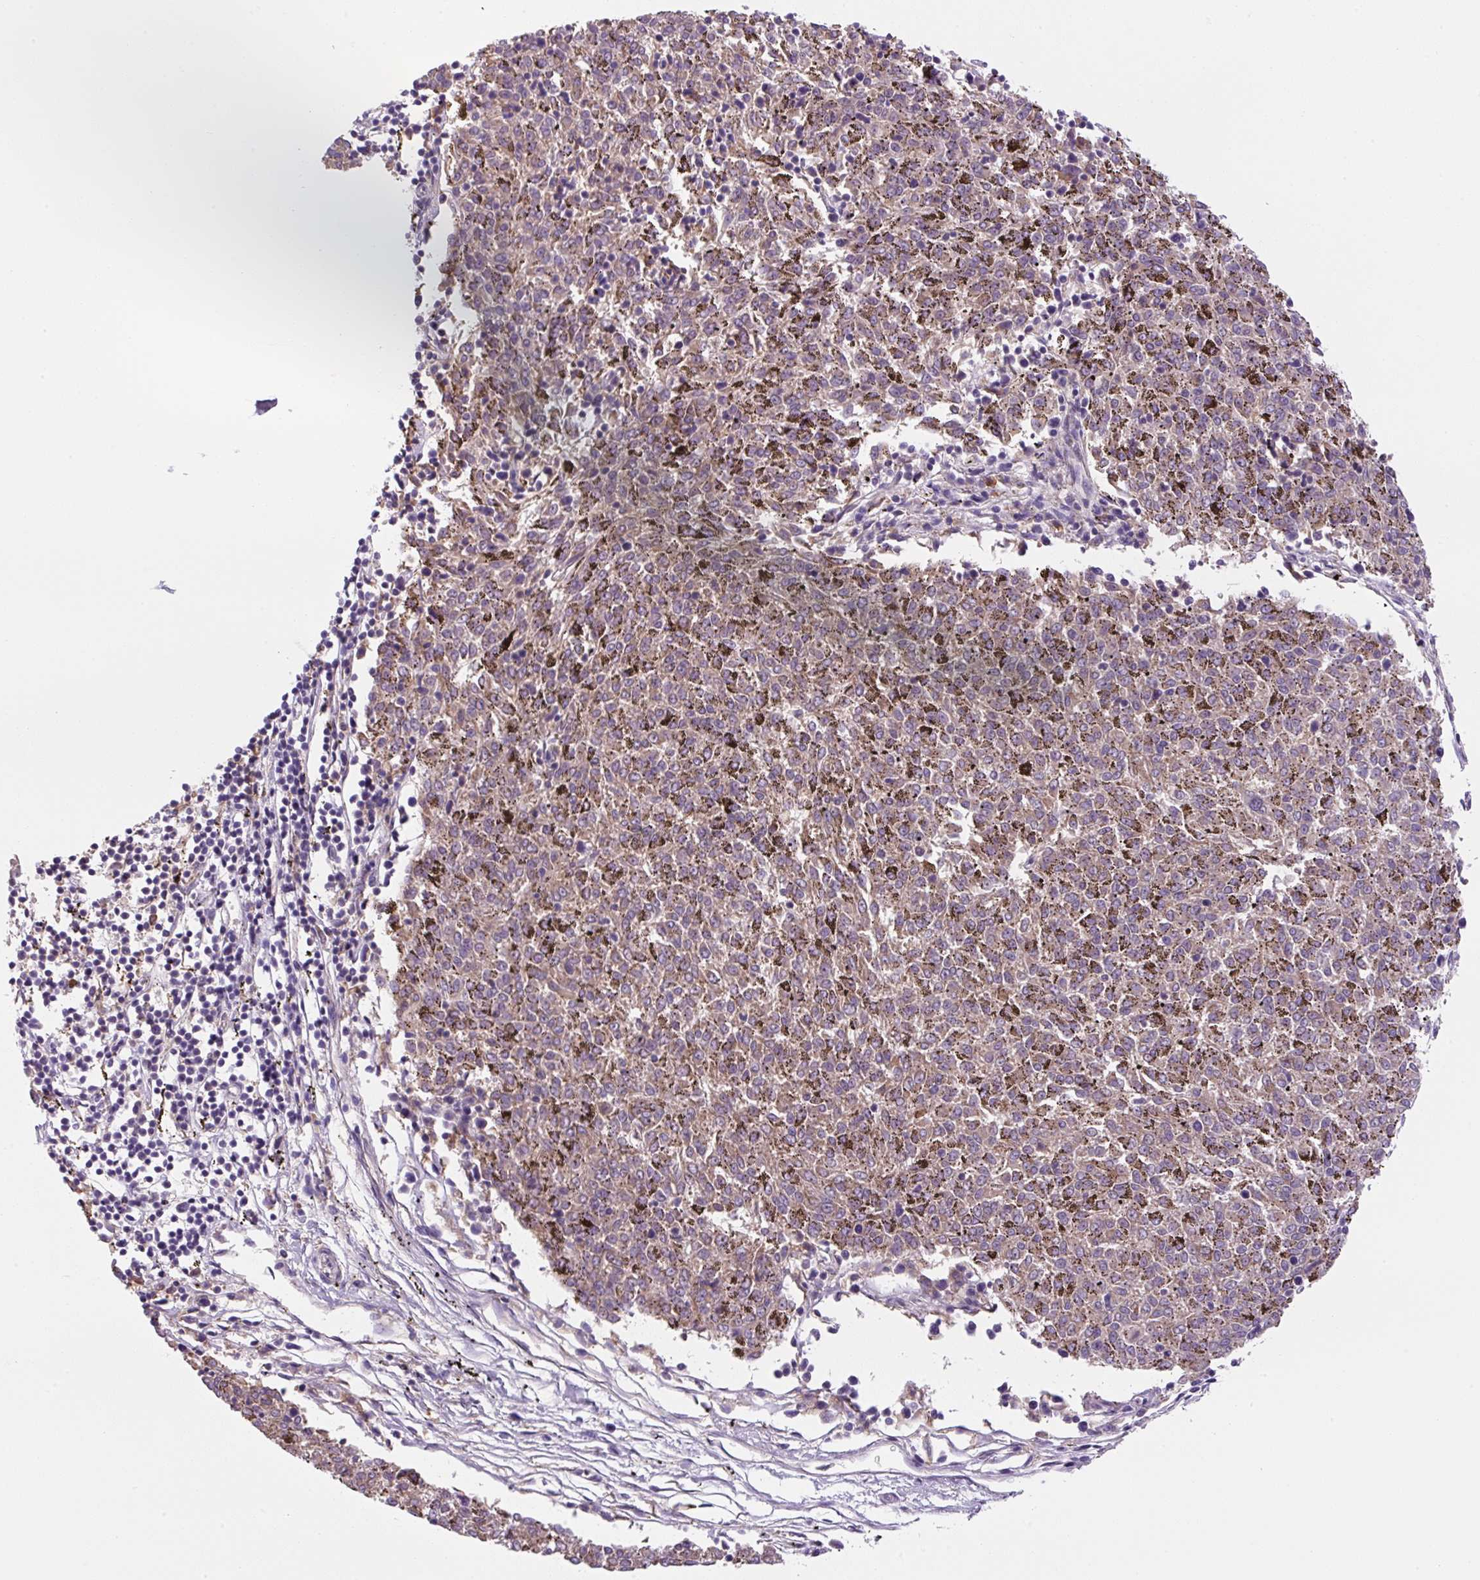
{"staining": {"intensity": "weak", "quantity": "25%-75%", "location": "cytoplasmic/membranous"}, "tissue": "melanoma", "cell_type": "Tumor cells", "image_type": "cancer", "snomed": [{"axis": "morphology", "description": "Malignant melanoma, NOS"}, {"axis": "topography", "description": "Skin"}], "caption": "Melanoma stained with immunohistochemistry (IHC) reveals weak cytoplasmic/membranous positivity in about 25%-75% of tumor cells.", "gene": "FZD5", "patient": {"sex": "female", "age": 72}}